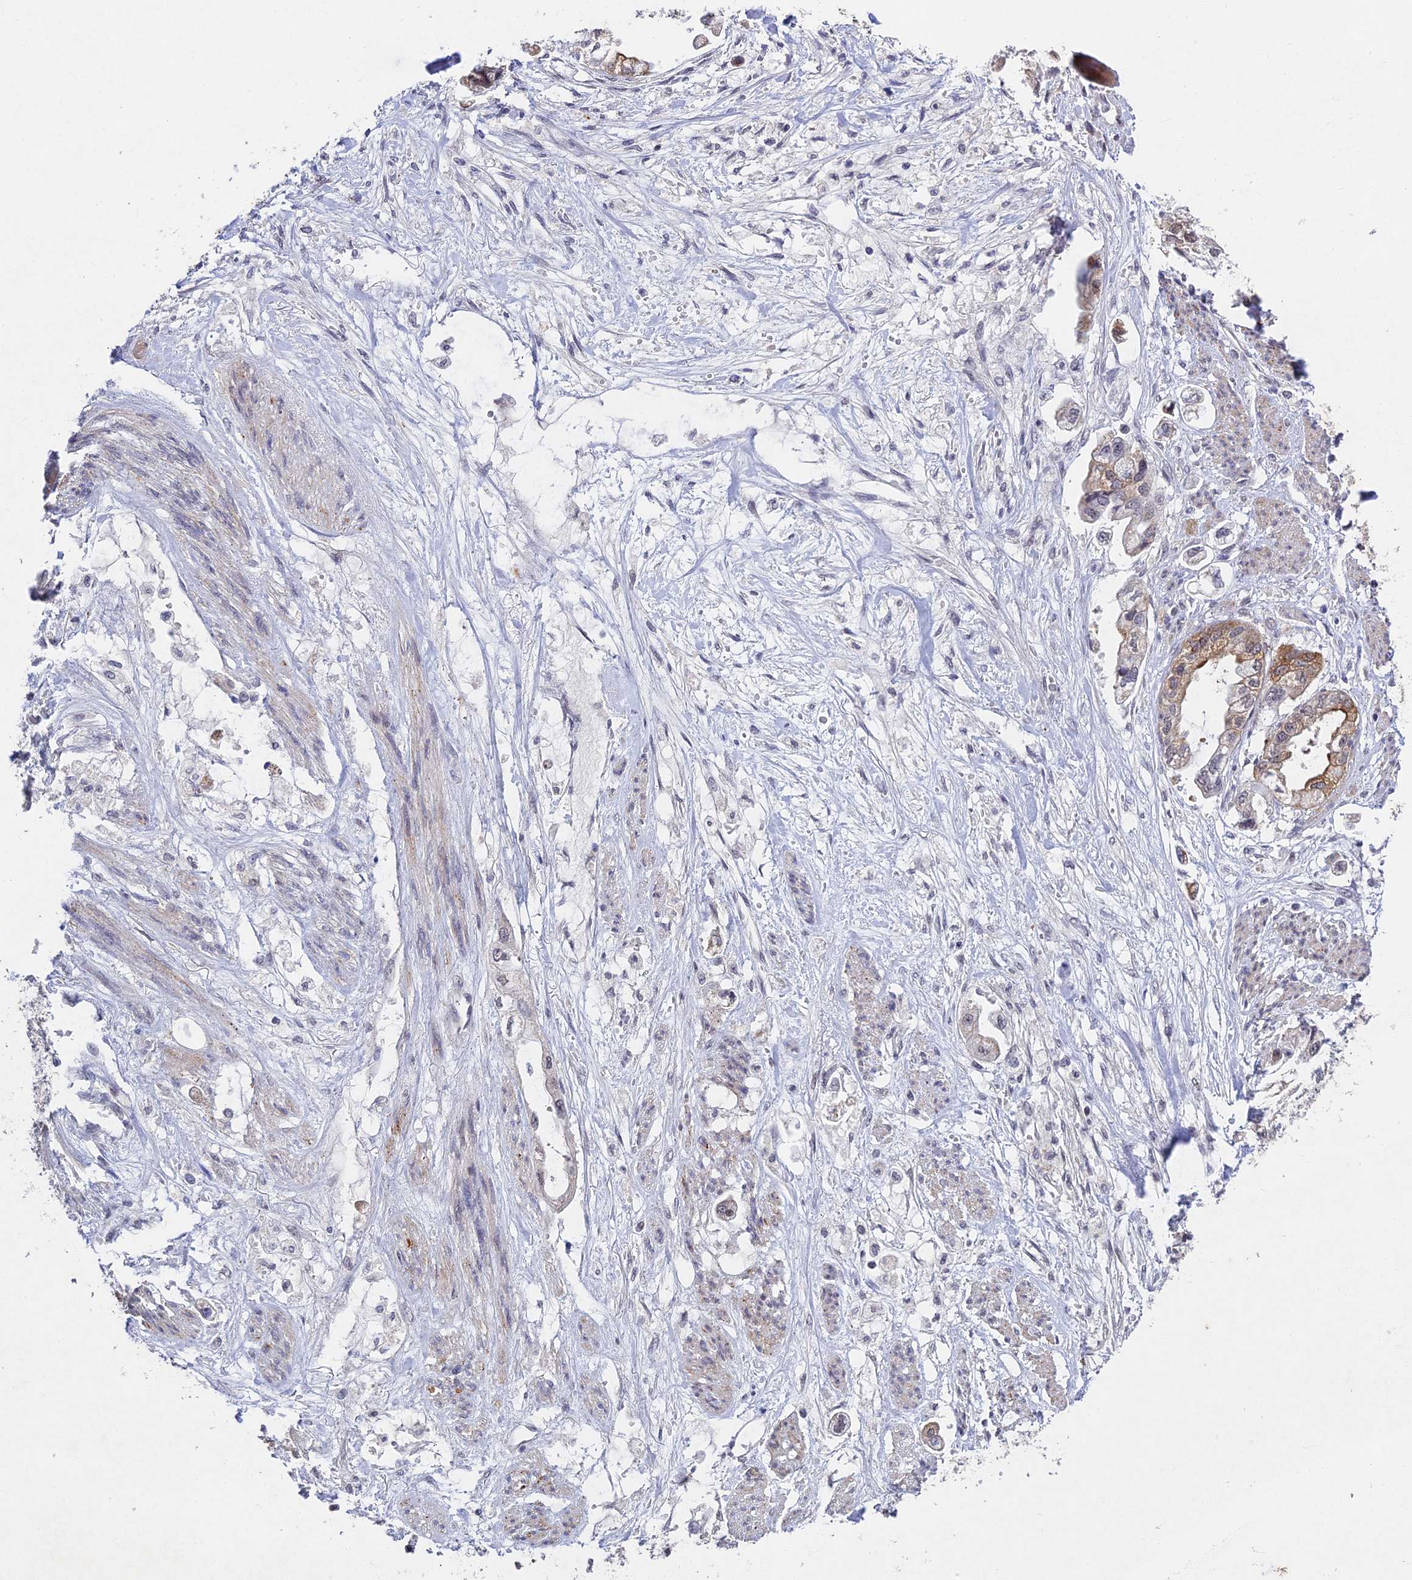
{"staining": {"intensity": "moderate", "quantity": "<25%", "location": "cytoplasmic/membranous,nuclear"}, "tissue": "stomach cancer", "cell_type": "Tumor cells", "image_type": "cancer", "snomed": [{"axis": "morphology", "description": "Adenocarcinoma, NOS"}, {"axis": "topography", "description": "Stomach"}], "caption": "IHC photomicrograph of human adenocarcinoma (stomach) stained for a protein (brown), which exhibits low levels of moderate cytoplasmic/membranous and nuclear expression in about <25% of tumor cells.", "gene": "RAVER1", "patient": {"sex": "male", "age": 62}}